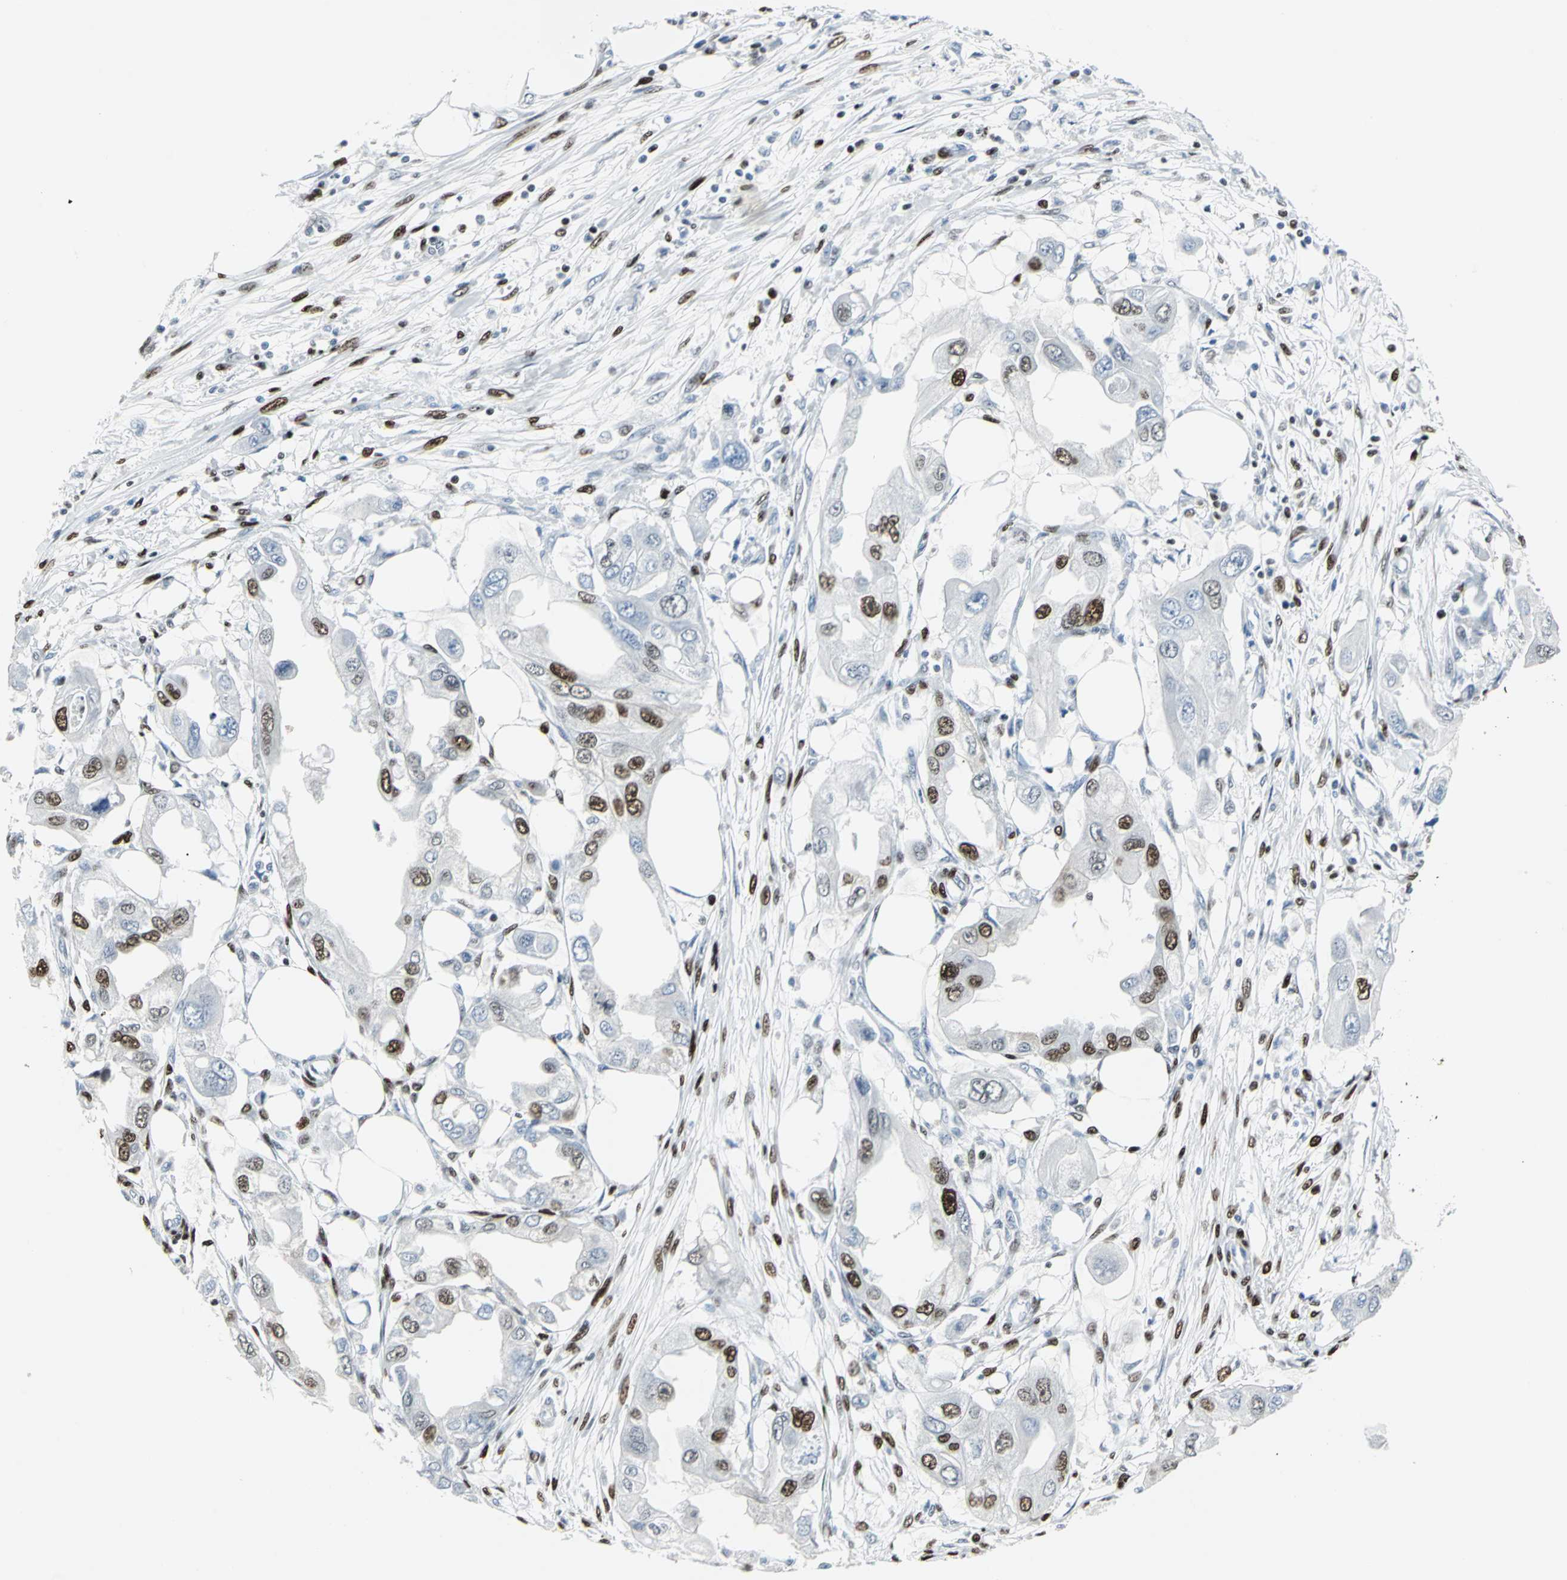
{"staining": {"intensity": "strong", "quantity": "25%-75%", "location": "nuclear"}, "tissue": "endometrial cancer", "cell_type": "Tumor cells", "image_type": "cancer", "snomed": [{"axis": "morphology", "description": "Adenocarcinoma, NOS"}, {"axis": "topography", "description": "Endometrium"}], "caption": "A histopathology image showing strong nuclear staining in approximately 25%-75% of tumor cells in adenocarcinoma (endometrial), as visualized by brown immunohistochemical staining.", "gene": "HDAC2", "patient": {"sex": "female", "age": 67}}